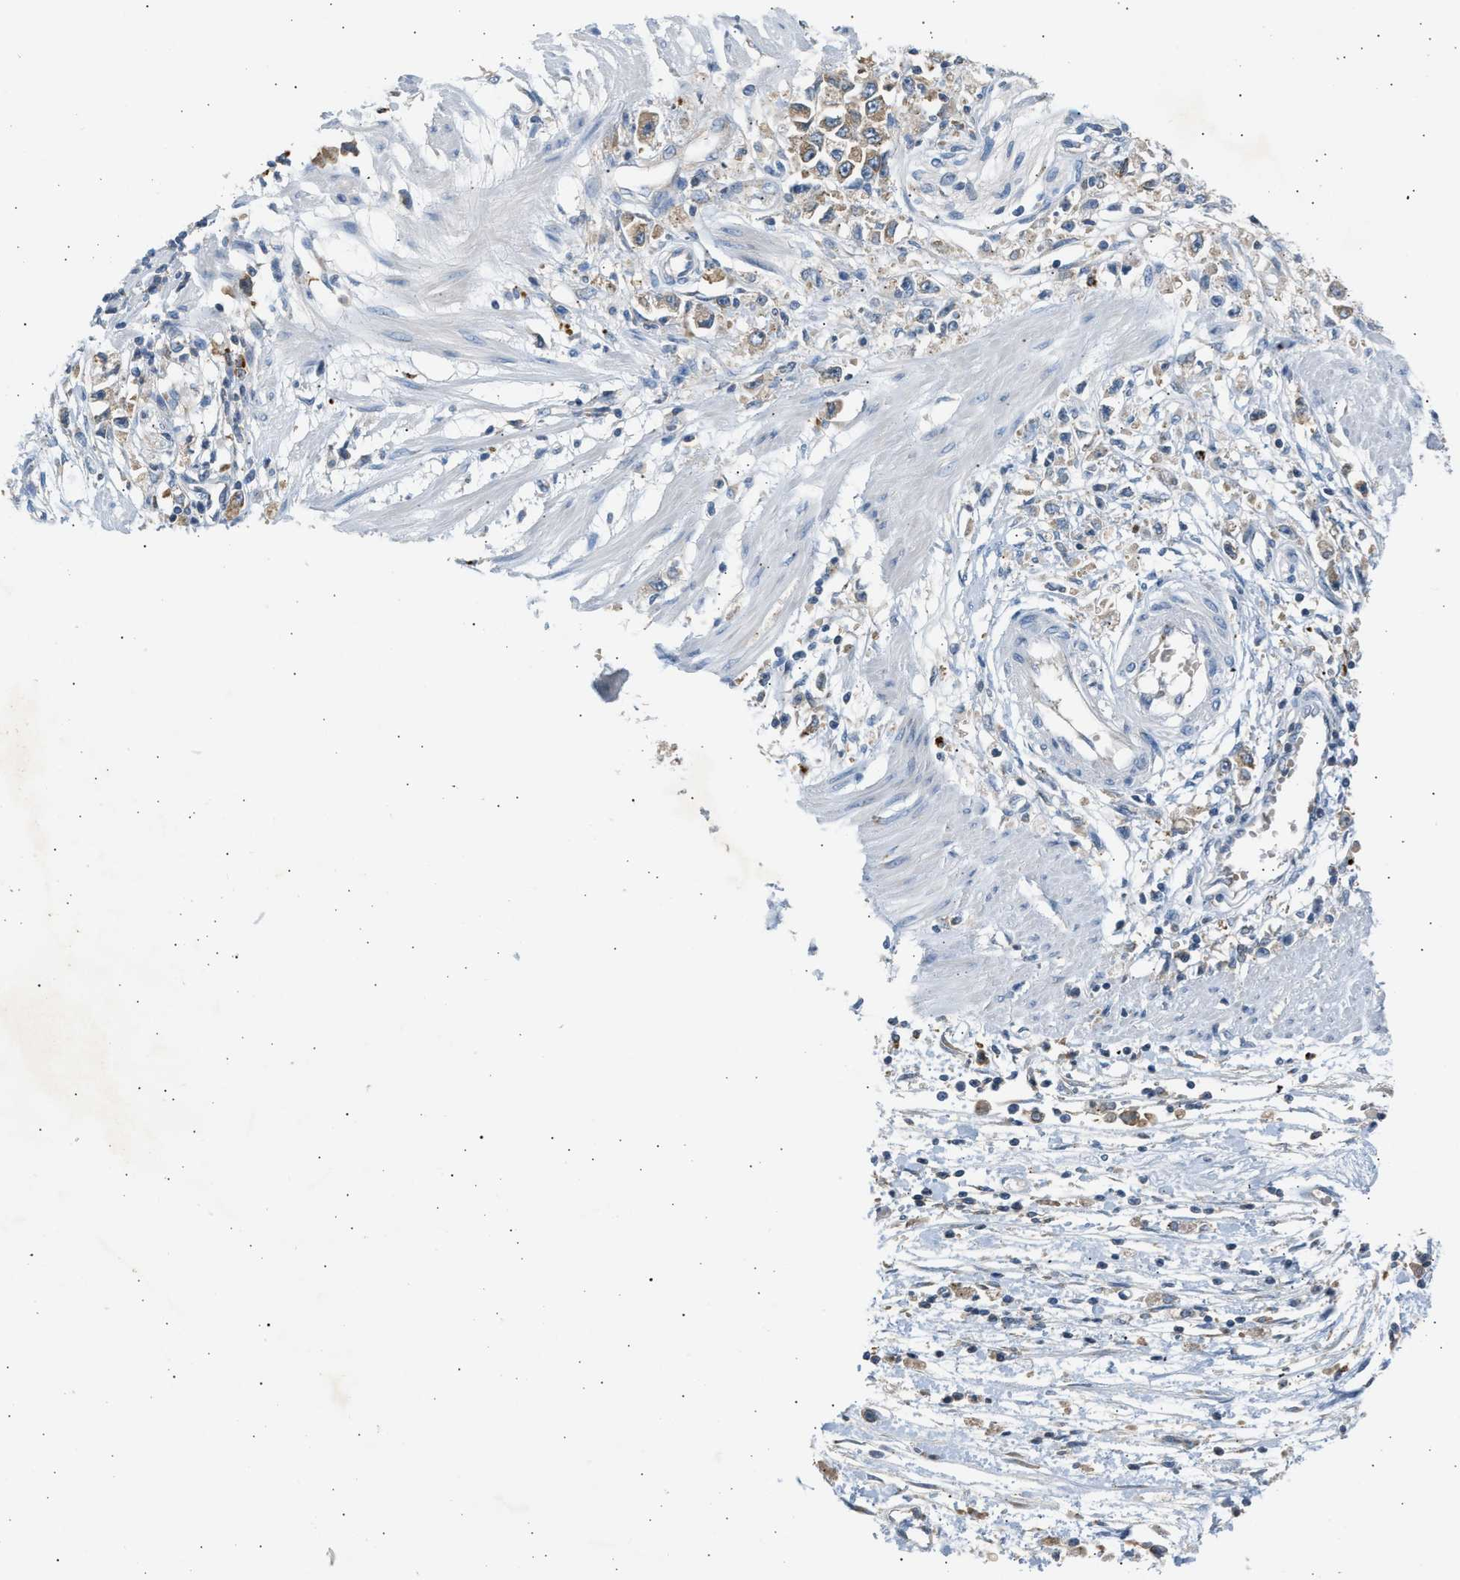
{"staining": {"intensity": "weak", "quantity": ">75%", "location": "cytoplasmic/membranous"}, "tissue": "stomach cancer", "cell_type": "Tumor cells", "image_type": "cancer", "snomed": [{"axis": "morphology", "description": "Adenocarcinoma, NOS"}, {"axis": "topography", "description": "Stomach"}], "caption": "An IHC histopathology image of tumor tissue is shown. Protein staining in brown shows weak cytoplasmic/membranous positivity in stomach cancer (adenocarcinoma) within tumor cells.", "gene": "TRIM50", "patient": {"sex": "female", "age": 59}}